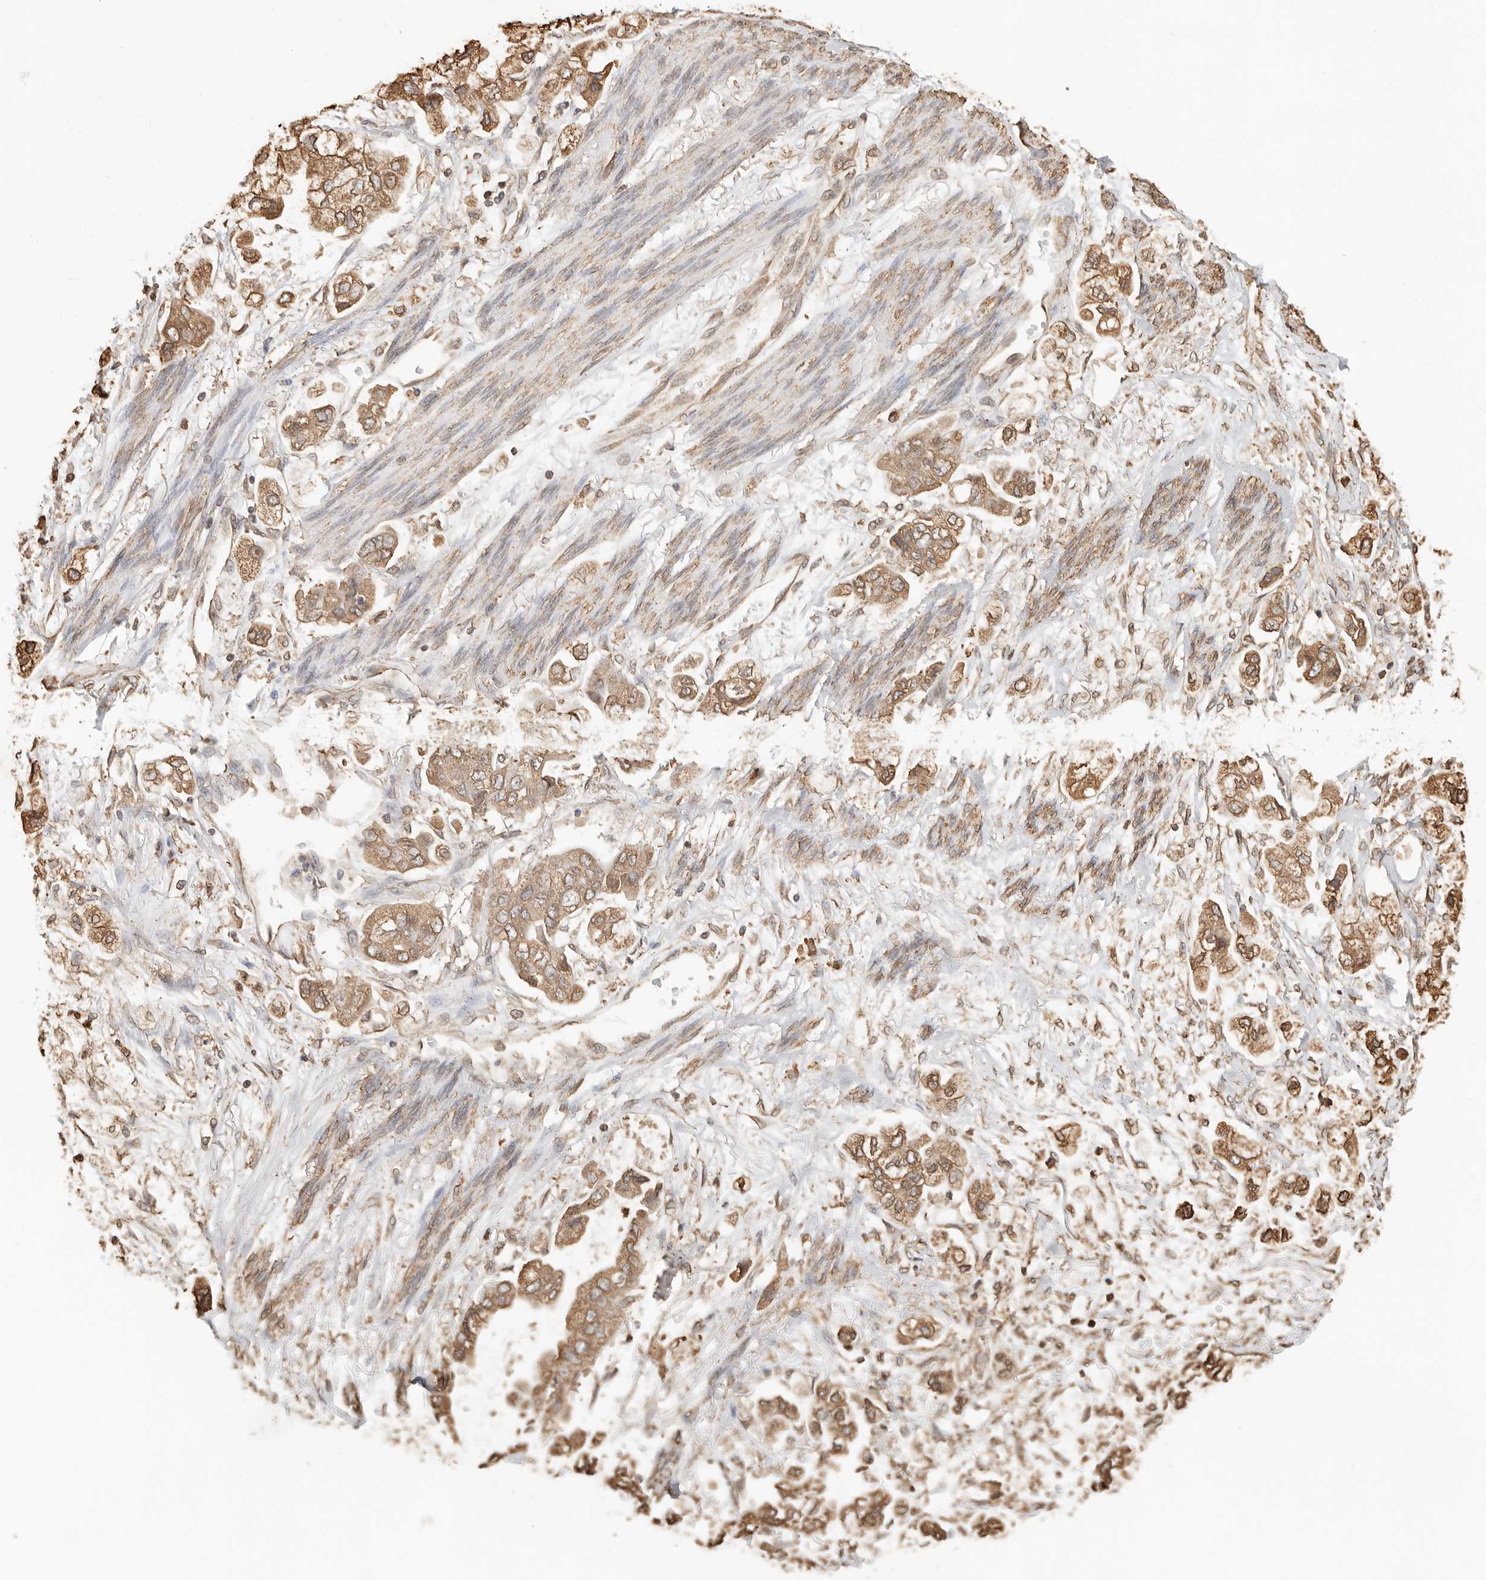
{"staining": {"intensity": "moderate", "quantity": ">75%", "location": "cytoplasmic/membranous"}, "tissue": "stomach cancer", "cell_type": "Tumor cells", "image_type": "cancer", "snomed": [{"axis": "morphology", "description": "Adenocarcinoma, NOS"}, {"axis": "topography", "description": "Stomach"}], "caption": "Adenocarcinoma (stomach) stained for a protein demonstrates moderate cytoplasmic/membranous positivity in tumor cells.", "gene": "ARHGEF10L", "patient": {"sex": "male", "age": 62}}